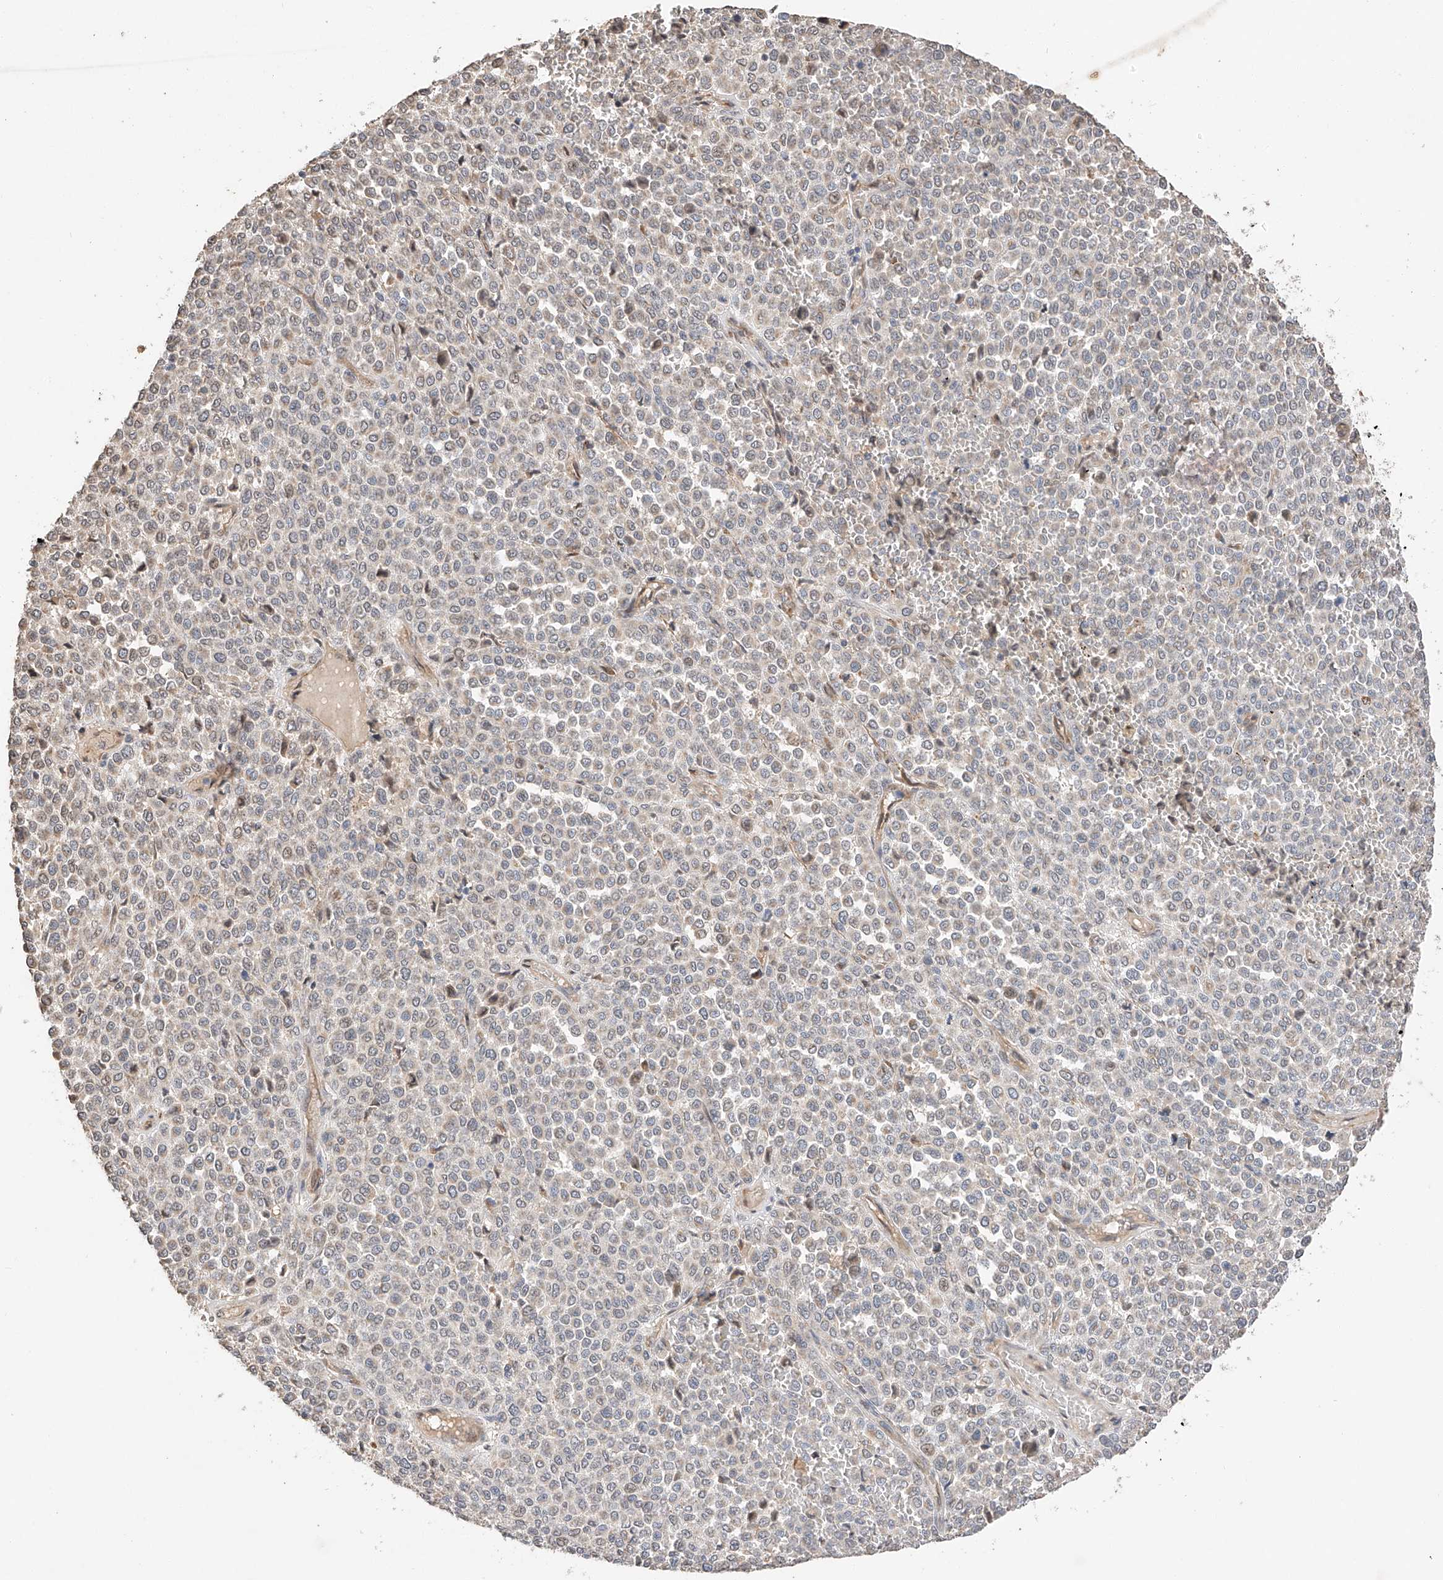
{"staining": {"intensity": "negative", "quantity": "none", "location": "none"}, "tissue": "melanoma", "cell_type": "Tumor cells", "image_type": "cancer", "snomed": [{"axis": "morphology", "description": "Malignant melanoma, Metastatic site"}, {"axis": "topography", "description": "Pancreas"}], "caption": "Immunohistochemistry (IHC) image of human melanoma stained for a protein (brown), which reveals no staining in tumor cells. The staining was performed using DAB (3,3'-diaminobenzidine) to visualize the protein expression in brown, while the nuclei were stained in blue with hematoxylin (Magnification: 20x).", "gene": "SUSD6", "patient": {"sex": "female", "age": 30}}